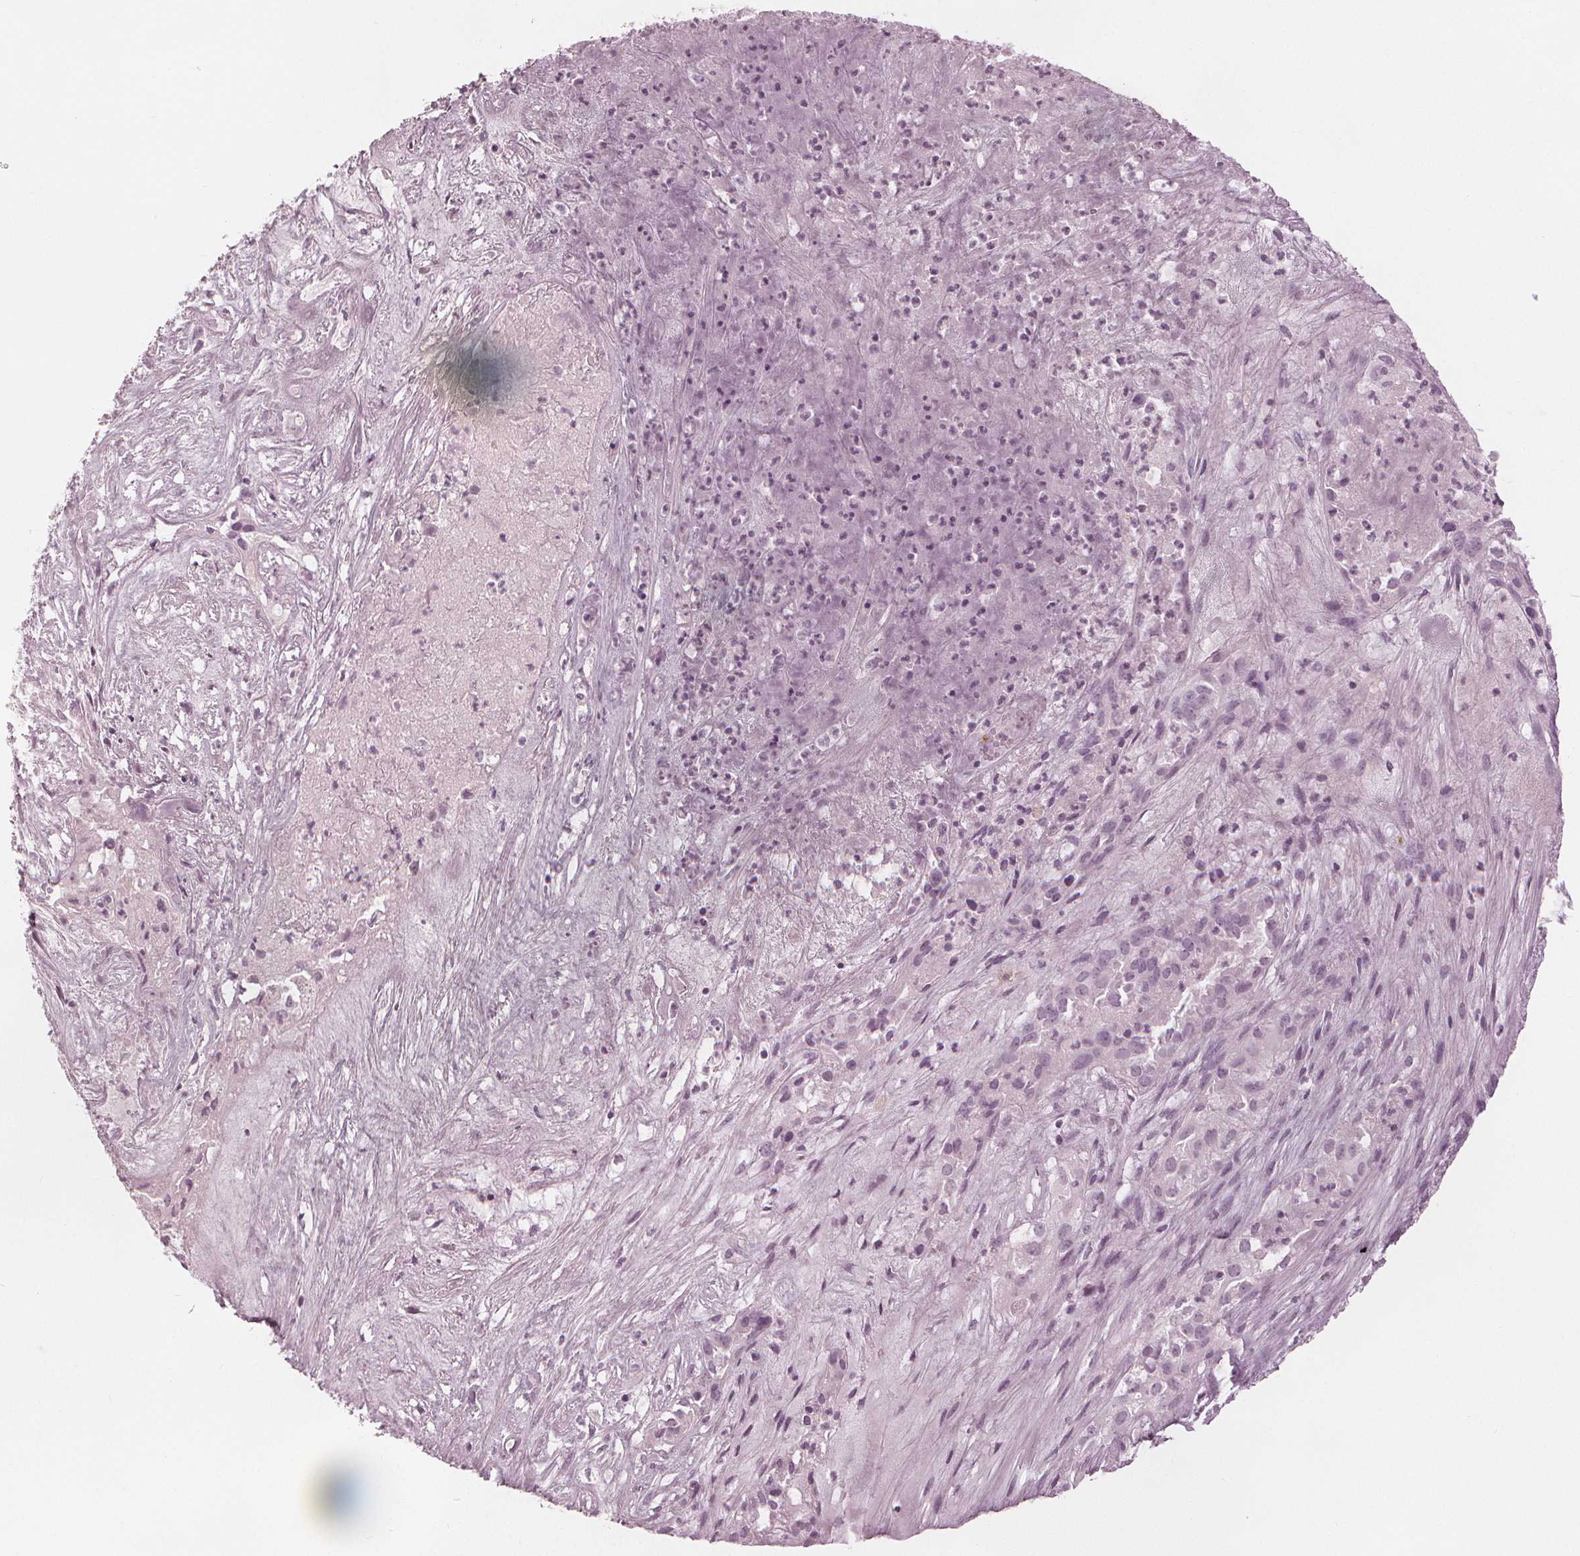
{"staining": {"intensity": "negative", "quantity": "none", "location": "none"}, "tissue": "ovarian cancer", "cell_type": "Tumor cells", "image_type": "cancer", "snomed": [{"axis": "morphology", "description": "Carcinoma, endometroid"}, {"axis": "topography", "description": "Ovary"}], "caption": "Photomicrograph shows no protein staining in tumor cells of endometroid carcinoma (ovarian) tissue.", "gene": "PAEP", "patient": {"sex": "female", "age": 64}}